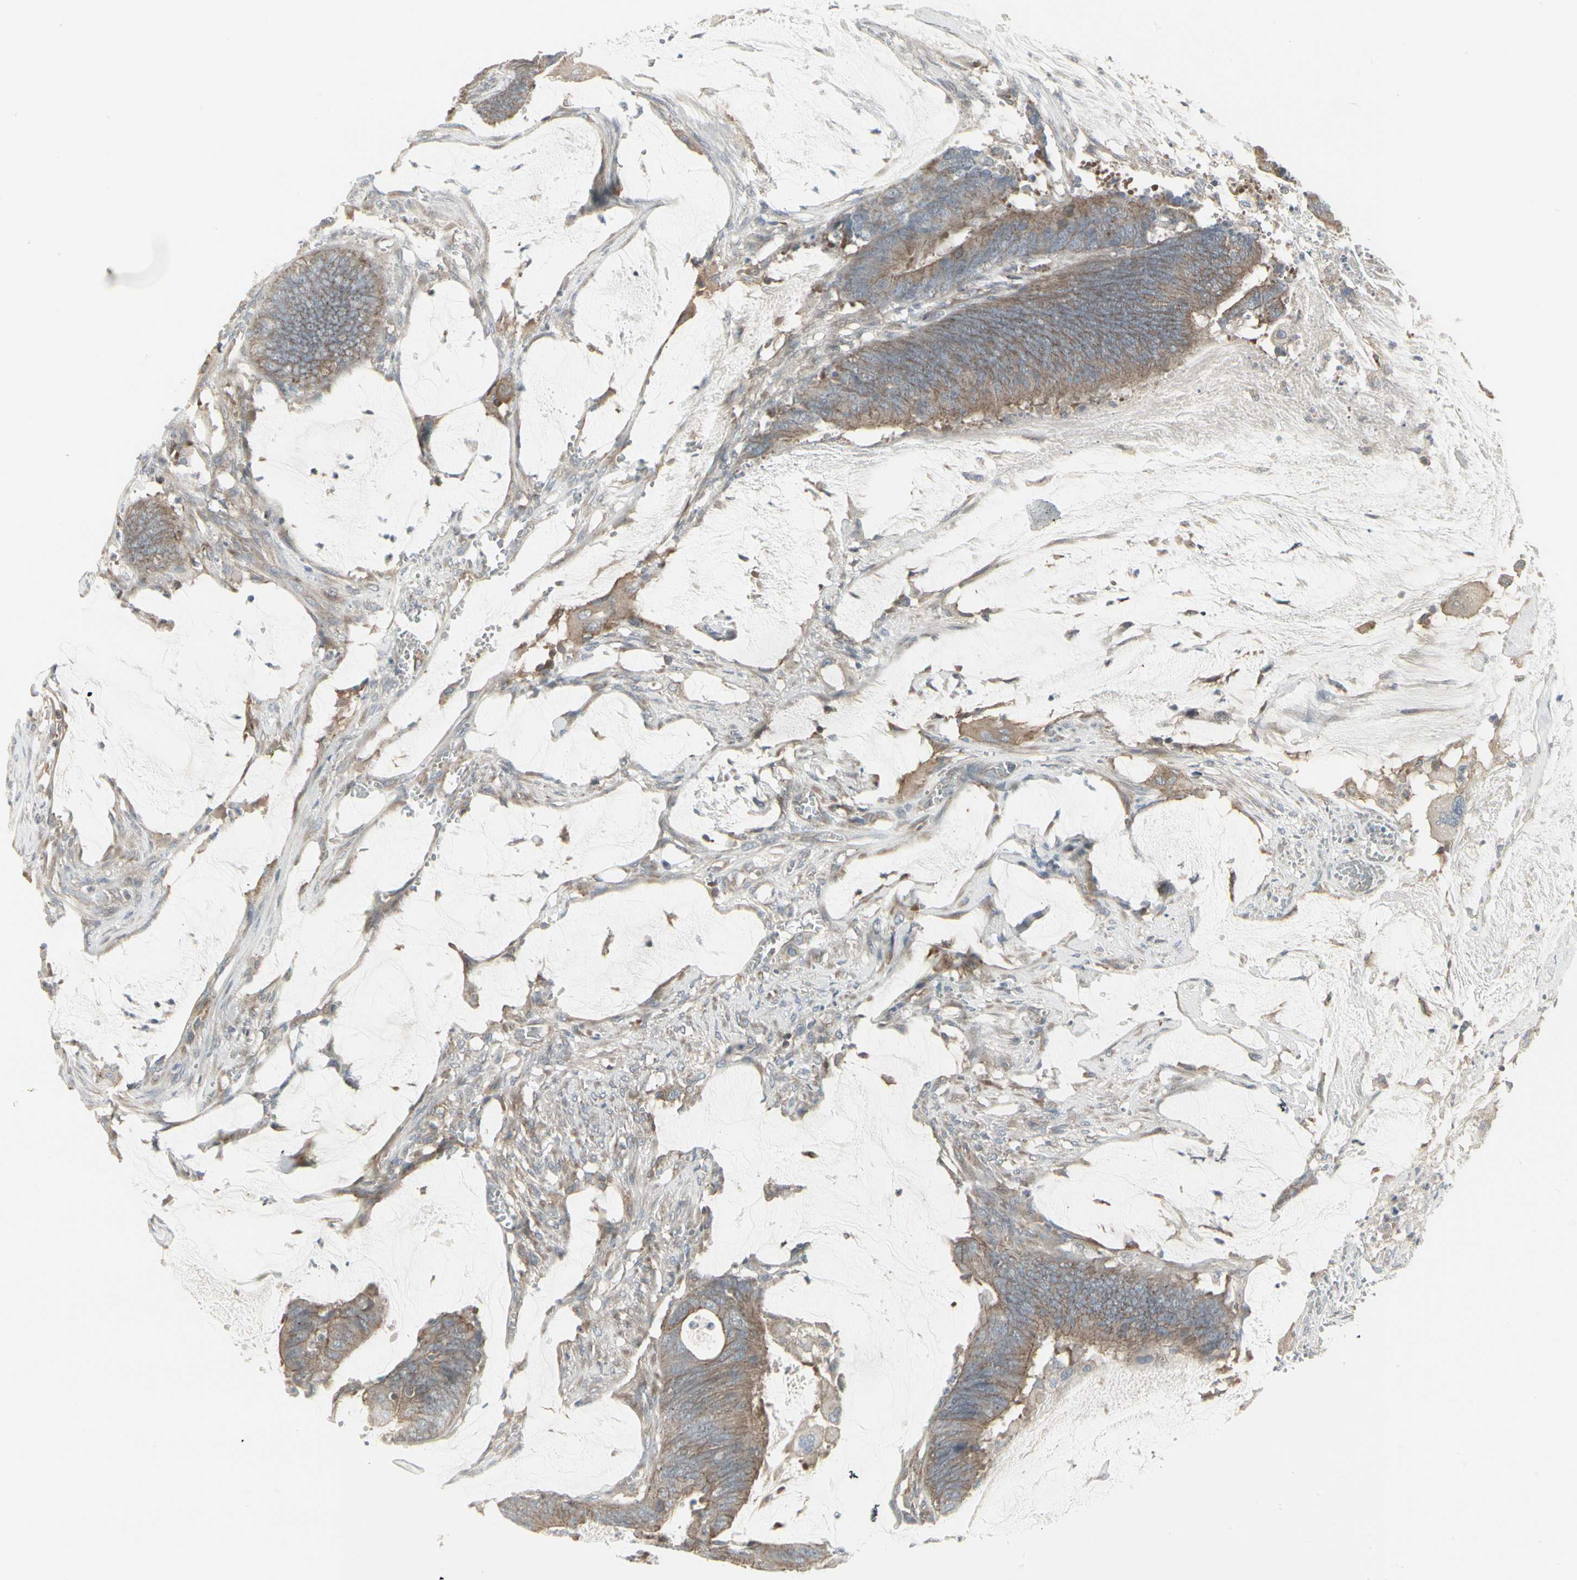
{"staining": {"intensity": "moderate", "quantity": ">75%", "location": "cytoplasmic/membranous"}, "tissue": "colorectal cancer", "cell_type": "Tumor cells", "image_type": "cancer", "snomed": [{"axis": "morphology", "description": "Adenocarcinoma, NOS"}, {"axis": "topography", "description": "Rectum"}], "caption": "Immunohistochemical staining of colorectal cancer (adenocarcinoma) demonstrates moderate cytoplasmic/membranous protein staining in approximately >75% of tumor cells.", "gene": "EPS15", "patient": {"sex": "female", "age": 66}}